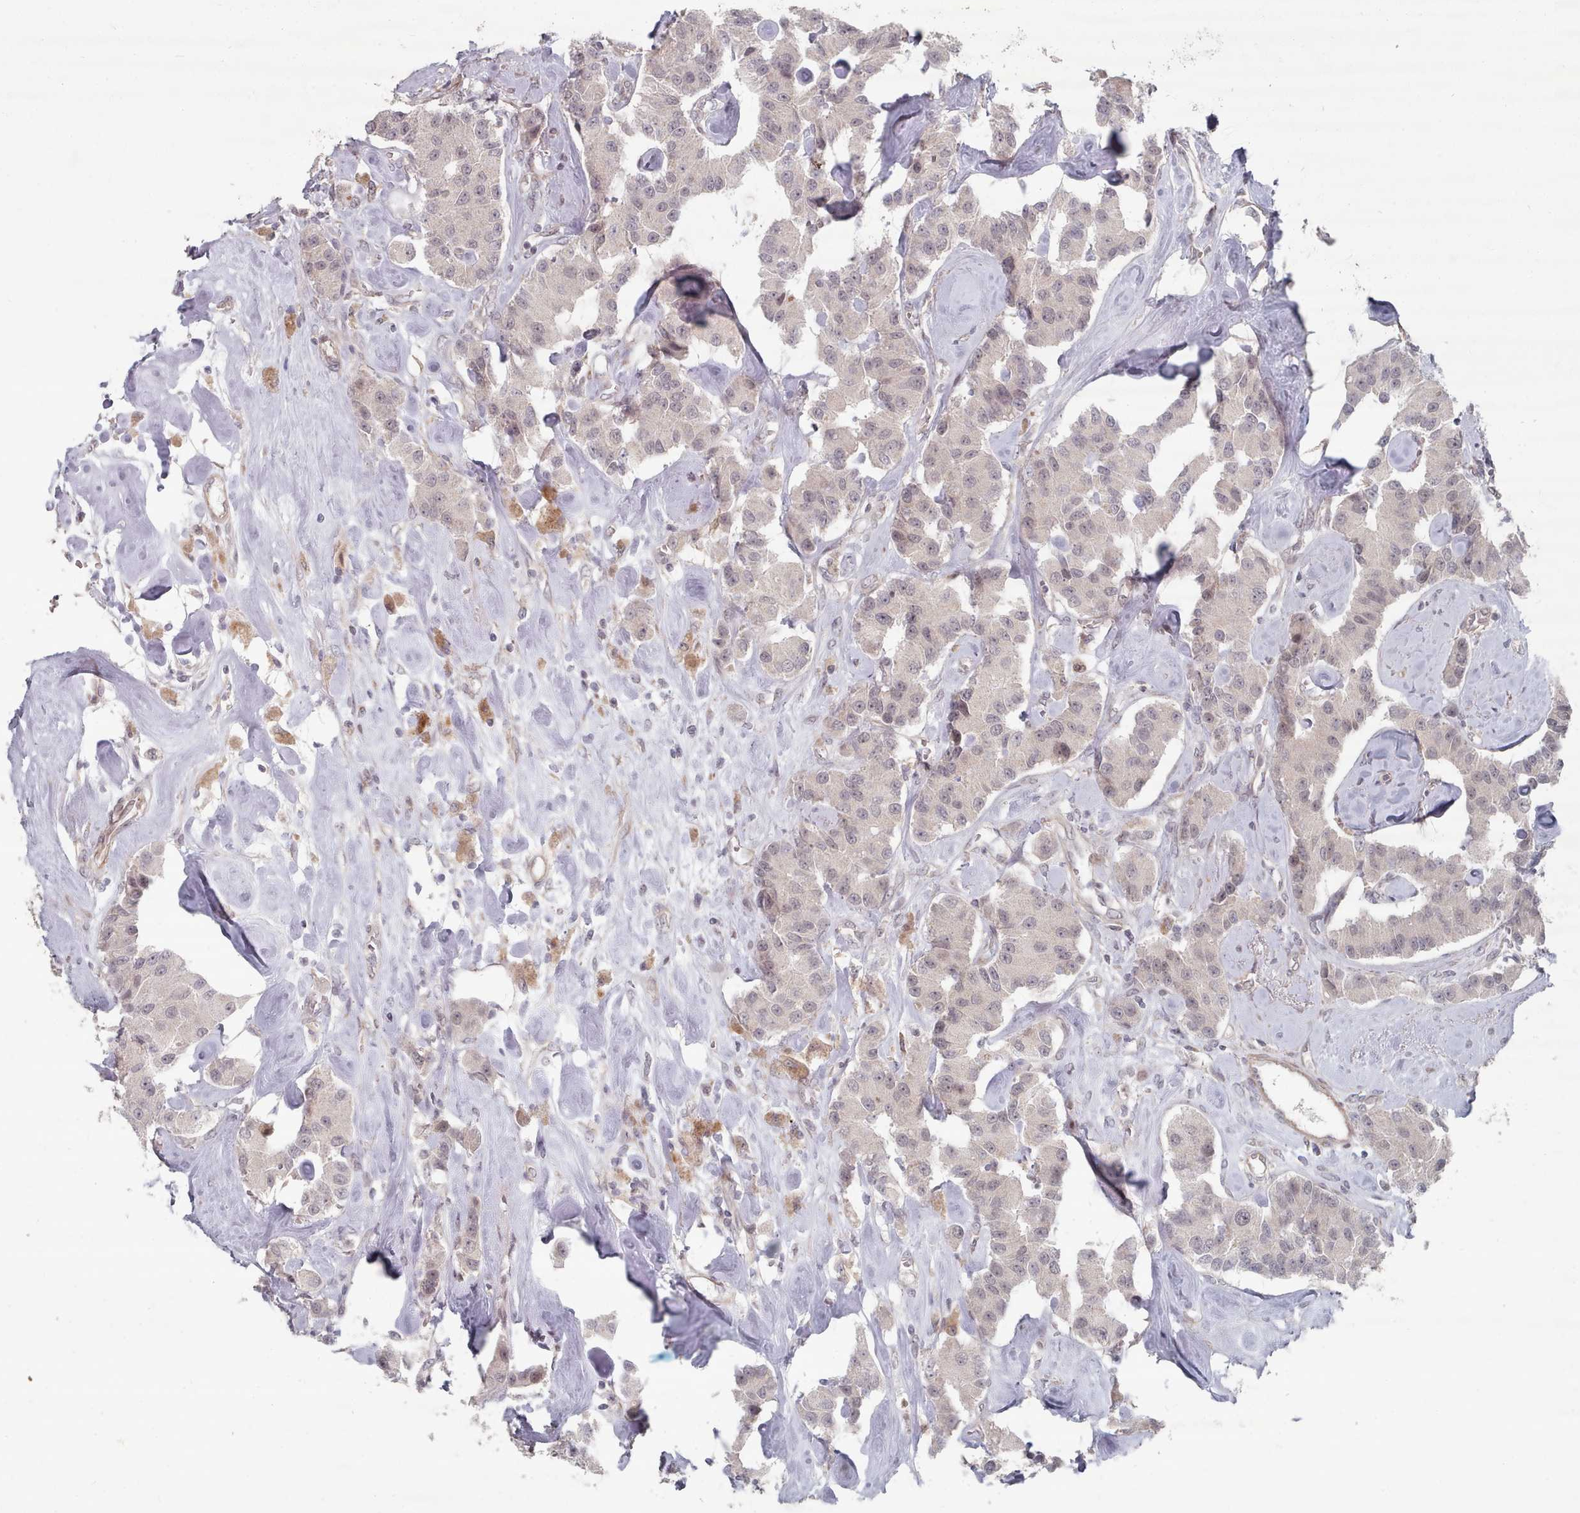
{"staining": {"intensity": "negative", "quantity": "none", "location": "none"}, "tissue": "carcinoid", "cell_type": "Tumor cells", "image_type": "cancer", "snomed": [{"axis": "morphology", "description": "Carcinoid, malignant, NOS"}, {"axis": "topography", "description": "Pancreas"}], "caption": "DAB immunohistochemical staining of human carcinoid reveals no significant expression in tumor cells.", "gene": "CPSF4", "patient": {"sex": "male", "age": 41}}